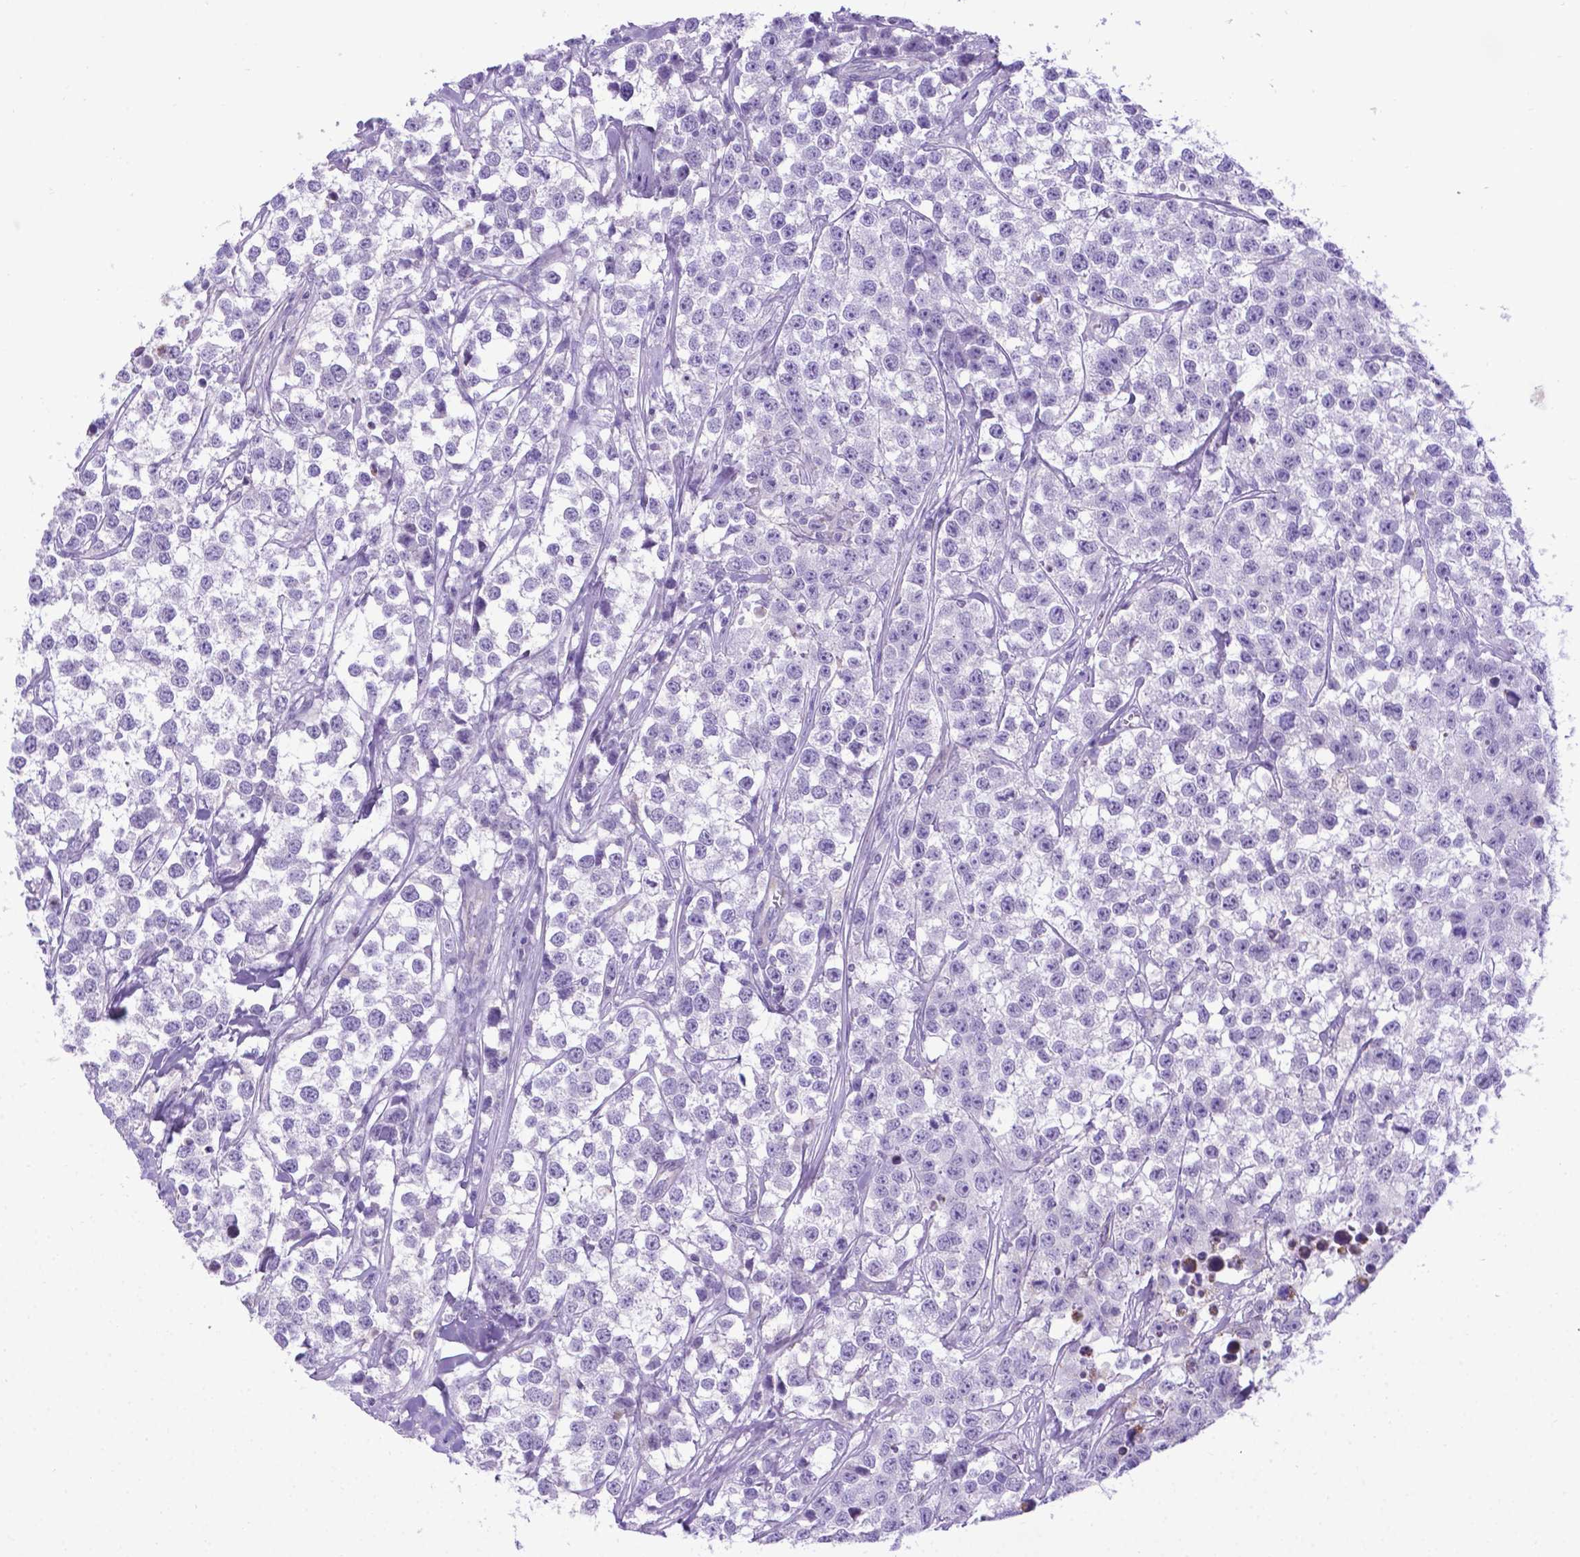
{"staining": {"intensity": "negative", "quantity": "none", "location": "none"}, "tissue": "testis cancer", "cell_type": "Tumor cells", "image_type": "cancer", "snomed": [{"axis": "morphology", "description": "Seminoma, NOS"}, {"axis": "topography", "description": "Testis"}], "caption": "This histopathology image is of testis cancer stained with immunohistochemistry to label a protein in brown with the nuclei are counter-stained blue. There is no expression in tumor cells. (DAB immunohistochemistry (IHC) visualized using brightfield microscopy, high magnification).", "gene": "POU3F3", "patient": {"sex": "male", "age": 59}}